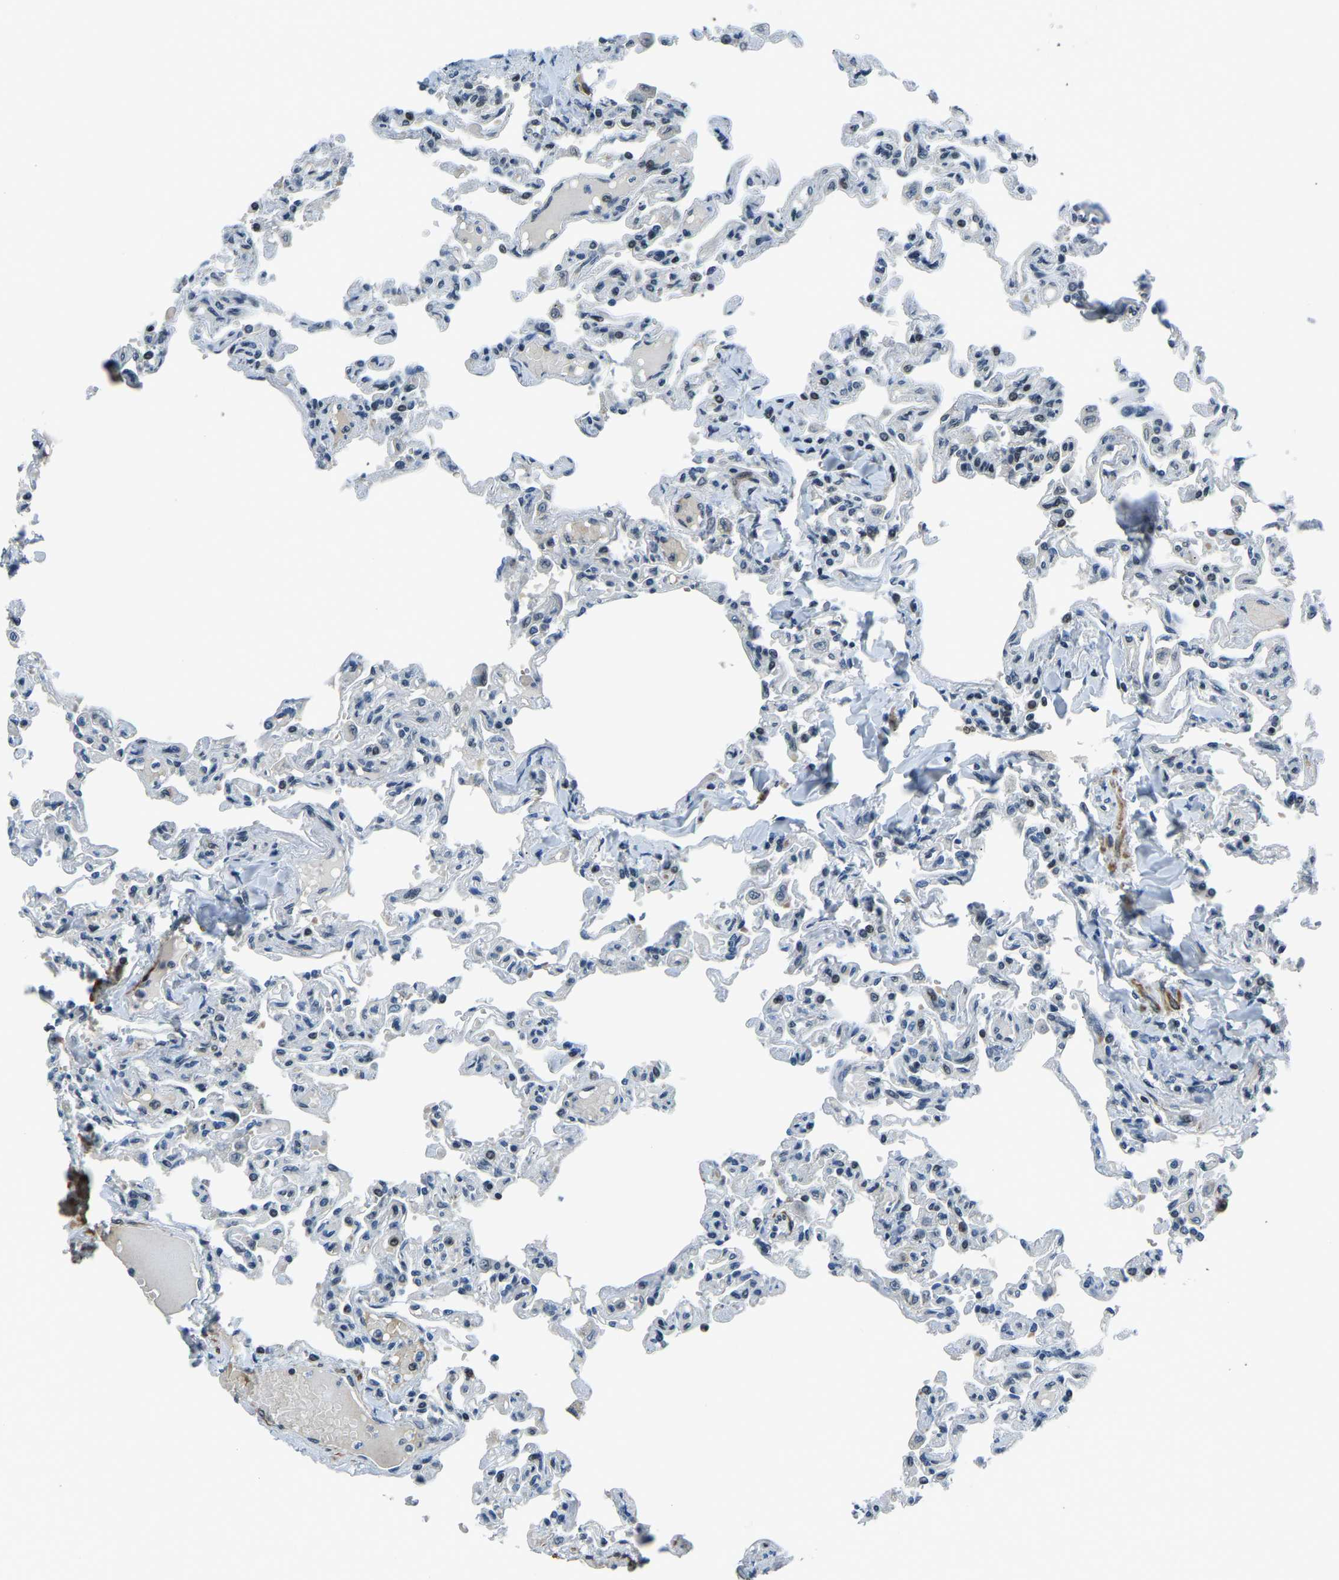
{"staining": {"intensity": "weak", "quantity": "<25%", "location": "nuclear"}, "tissue": "lung", "cell_type": "Alveolar cells", "image_type": "normal", "snomed": [{"axis": "morphology", "description": "Normal tissue, NOS"}, {"axis": "topography", "description": "Lung"}], "caption": "Protein analysis of normal lung displays no significant positivity in alveolar cells. The staining was performed using DAB to visualize the protein expression in brown, while the nuclei were stained in blue with hematoxylin (Magnification: 20x).", "gene": "PRCC", "patient": {"sex": "male", "age": 21}}